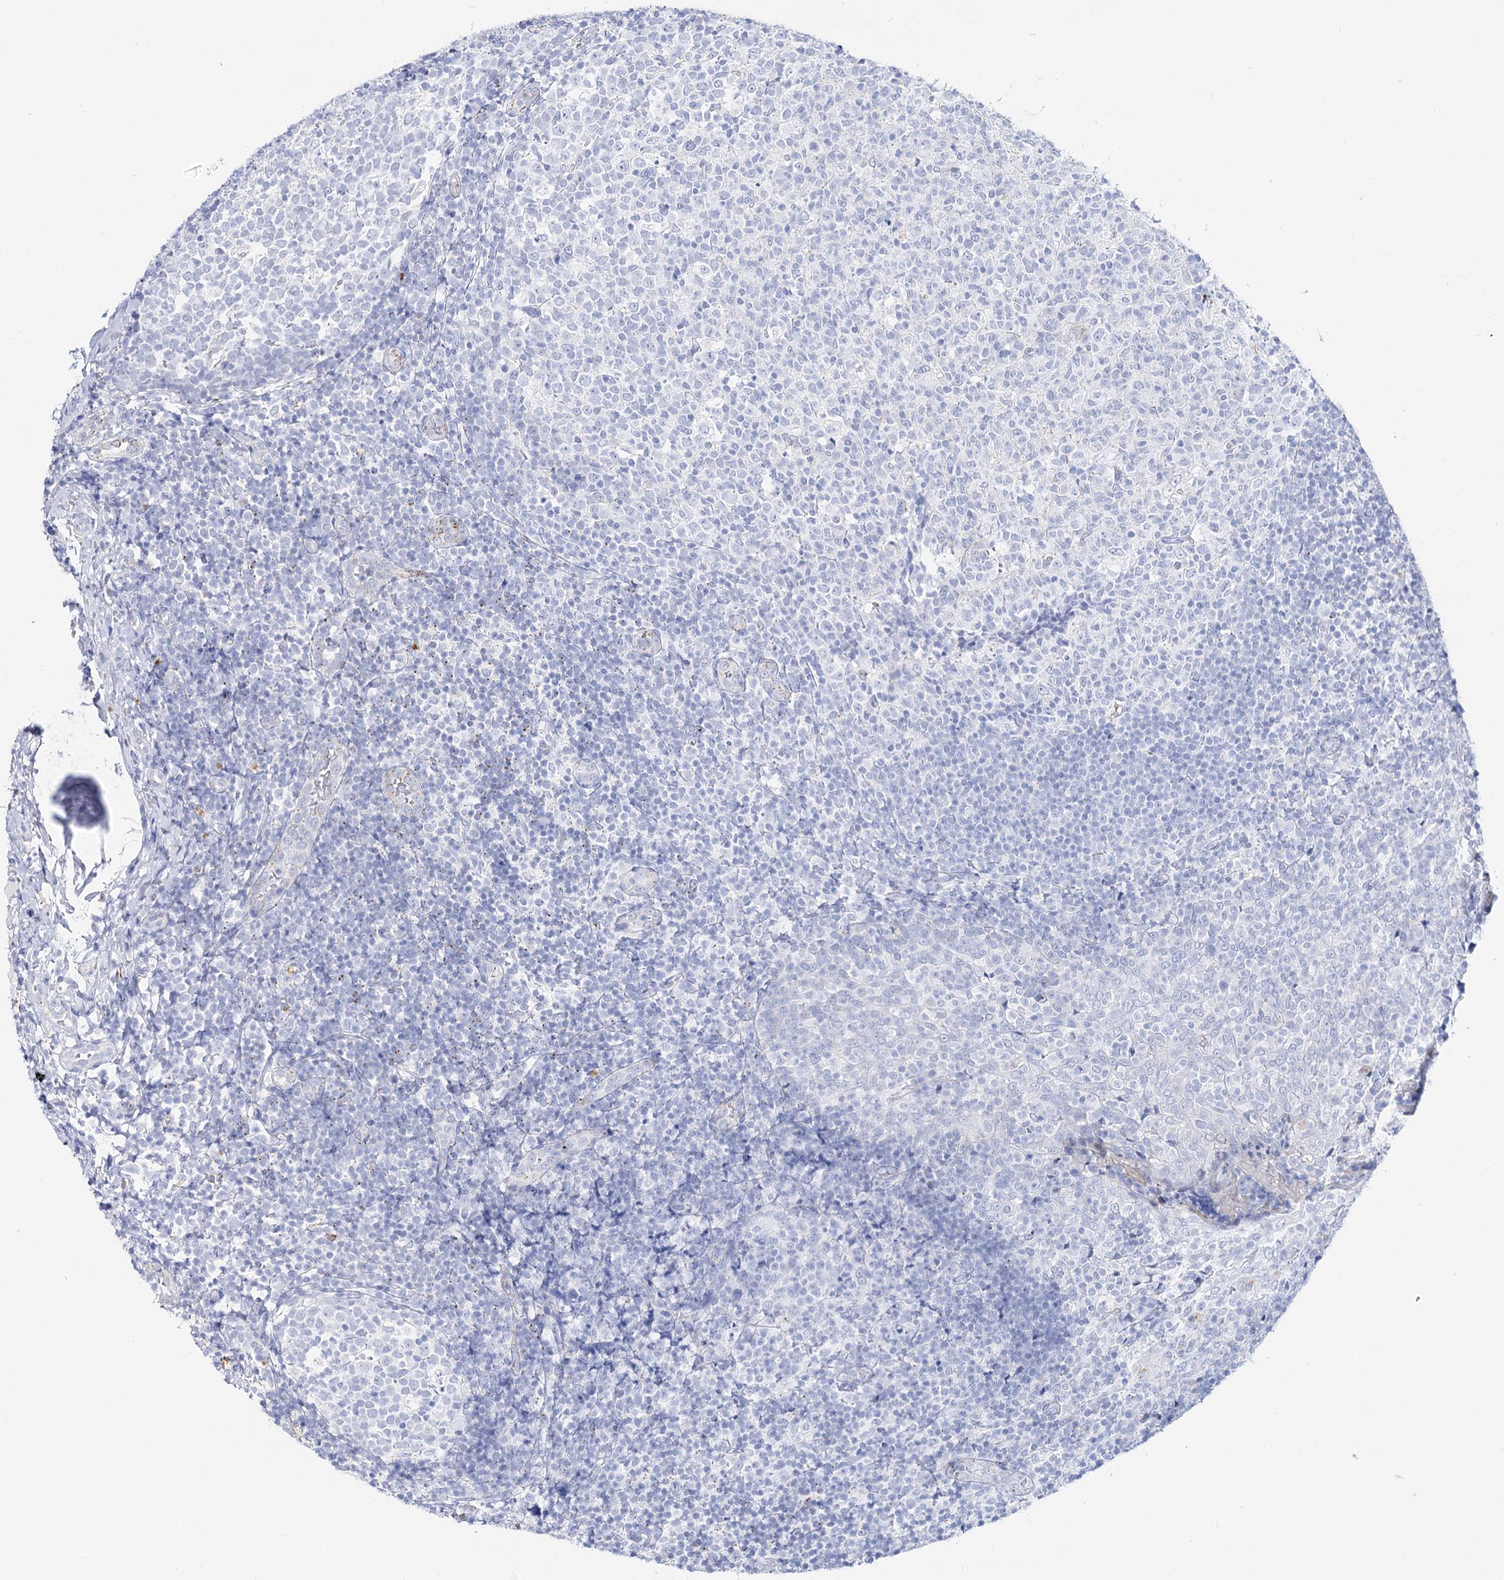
{"staining": {"intensity": "negative", "quantity": "none", "location": "none"}, "tissue": "tonsil", "cell_type": "Germinal center cells", "image_type": "normal", "snomed": [{"axis": "morphology", "description": "Normal tissue, NOS"}, {"axis": "topography", "description": "Tonsil"}], "caption": "Tonsil was stained to show a protein in brown. There is no significant positivity in germinal center cells. The staining was performed using DAB to visualize the protein expression in brown, while the nuclei were stained in blue with hematoxylin (Magnification: 20x).", "gene": "SLC3A1", "patient": {"sex": "female", "age": 19}}